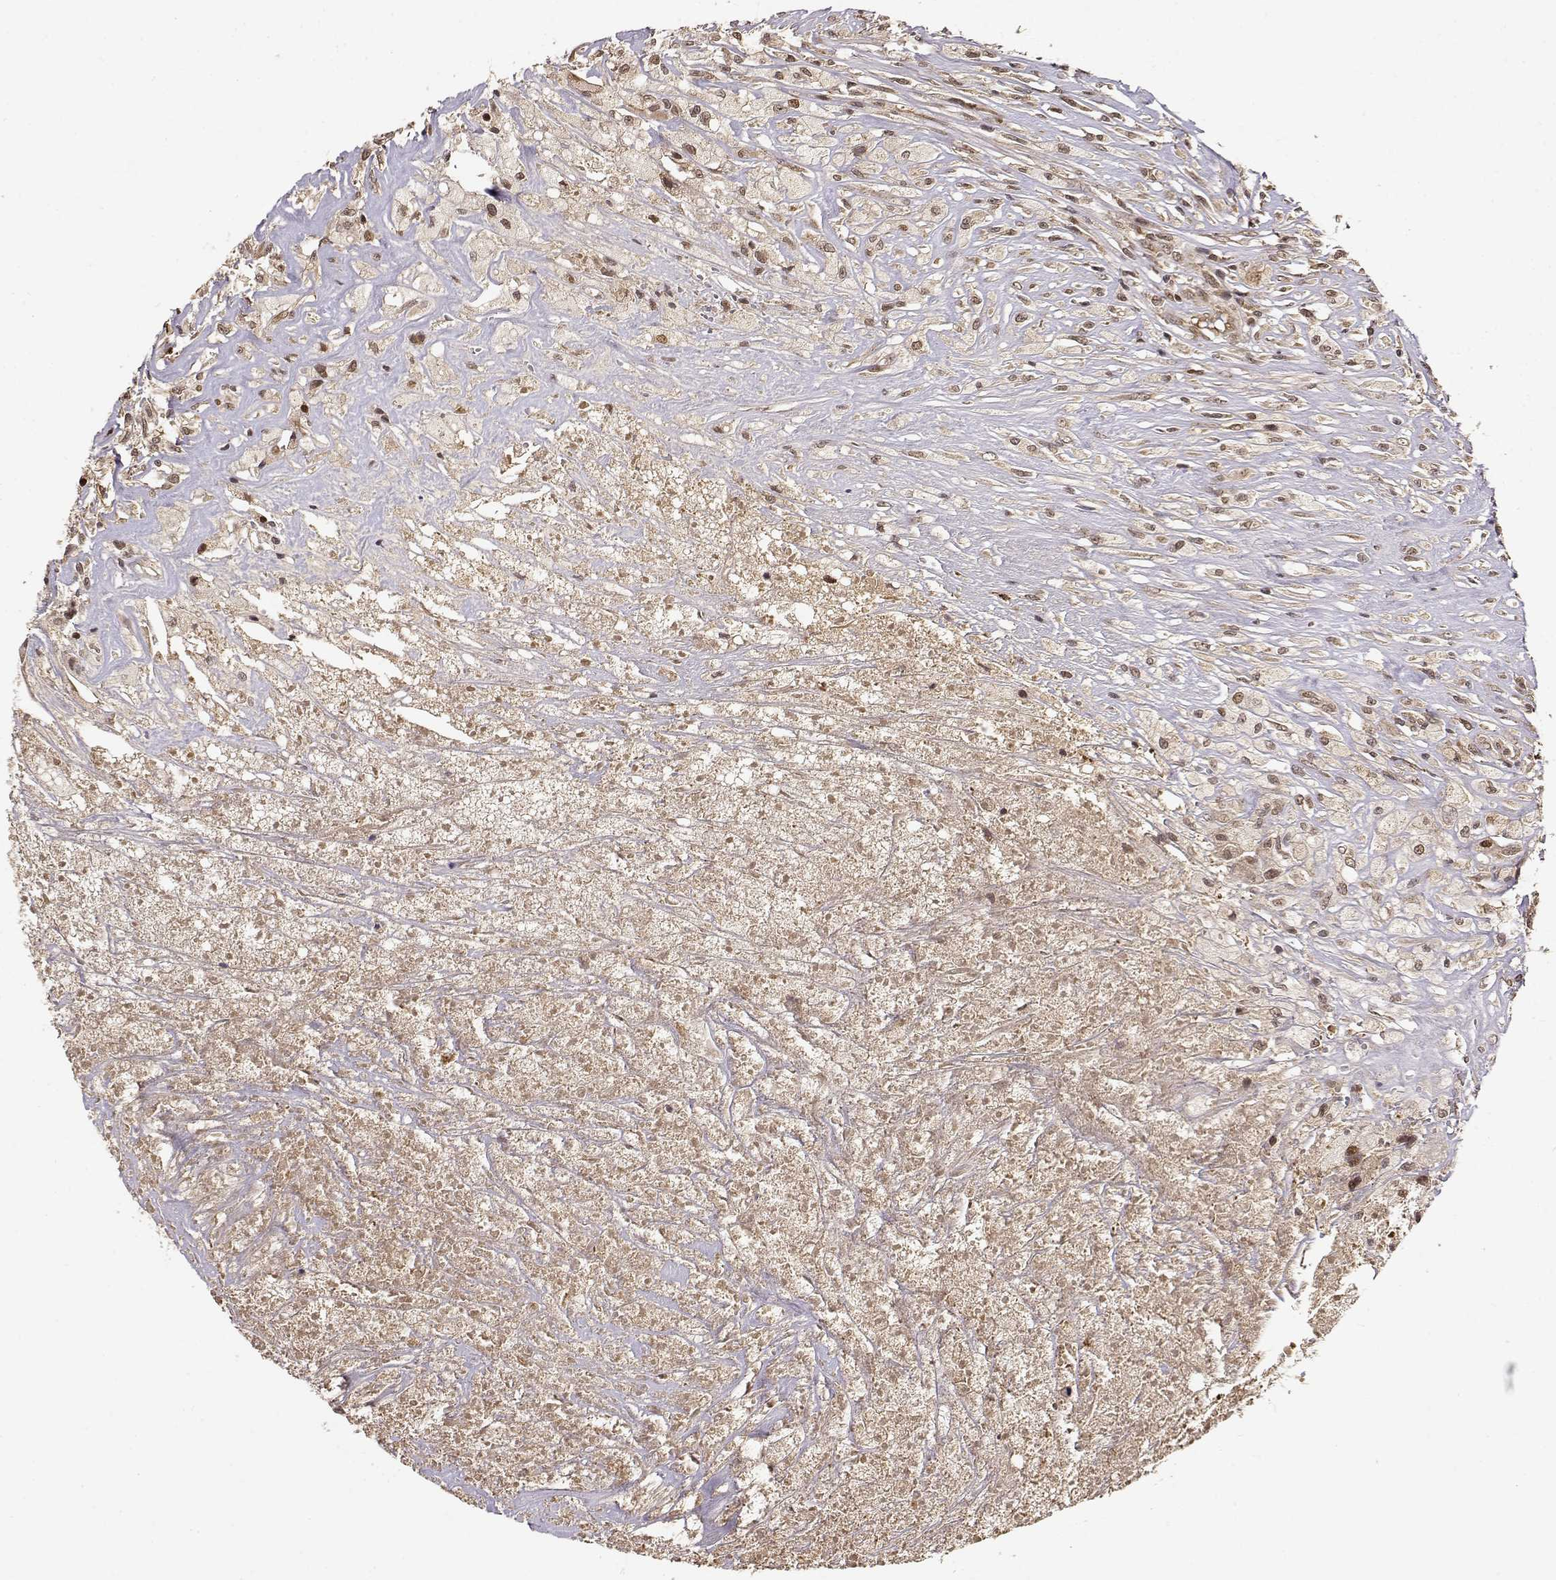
{"staining": {"intensity": "weak", "quantity": ">75%", "location": "cytoplasmic/membranous,nuclear"}, "tissue": "testis cancer", "cell_type": "Tumor cells", "image_type": "cancer", "snomed": [{"axis": "morphology", "description": "Necrosis, NOS"}, {"axis": "morphology", "description": "Carcinoma, Embryonal, NOS"}, {"axis": "topography", "description": "Testis"}], "caption": "The photomicrograph demonstrates immunohistochemical staining of testis cancer. There is weak cytoplasmic/membranous and nuclear expression is appreciated in about >75% of tumor cells. The protein of interest is stained brown, and the nuclei are stained in blue (DAB IHC with brightfield microscopy, high magnification).", "gene": "MAEA", "patient": {"sex": "male", "age": 19}}